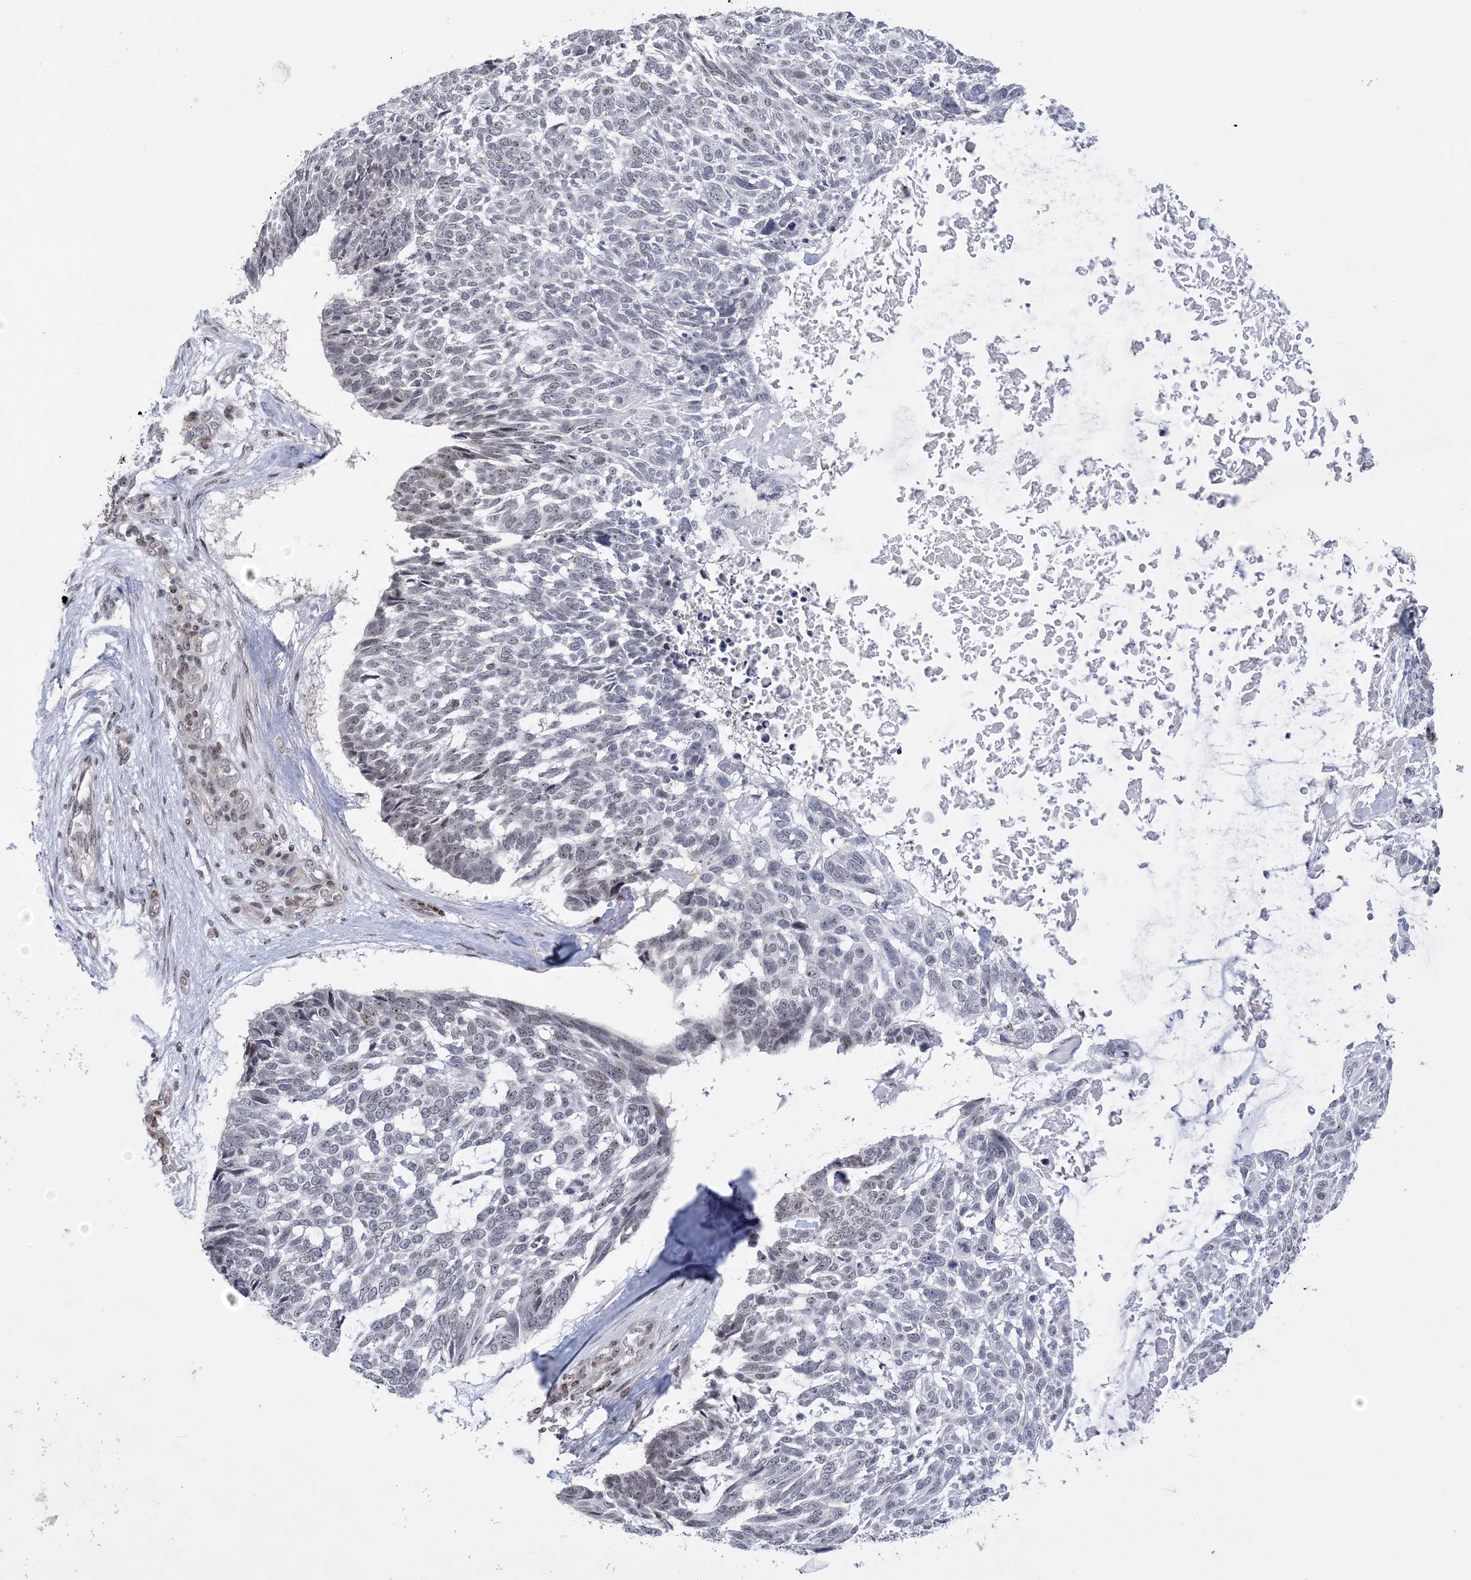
{"staining": {"intensity": "negative", "quantity": "none", "location": "none"}, "tissue": "skin cancer", "cell_type": "Tumor cells", "image_type": "cancer", "snomed": [{"axis": "morphology", "description": "Basal cell carcinoma"}, {"axis": "topography", "description": "Skin"}], "caption": "DAB immunohistochemical staining of human skin basal cell carcinoma demonstrates no significant expression in tumor cells. (Stains: DAB immunohistochemistry (IHC) with hematoxylin counter stain, Microscopy: brightfield microscopy at high magnification).", "gene": "HOMEZ", "patient": {"sex": "male", "age": 88}}